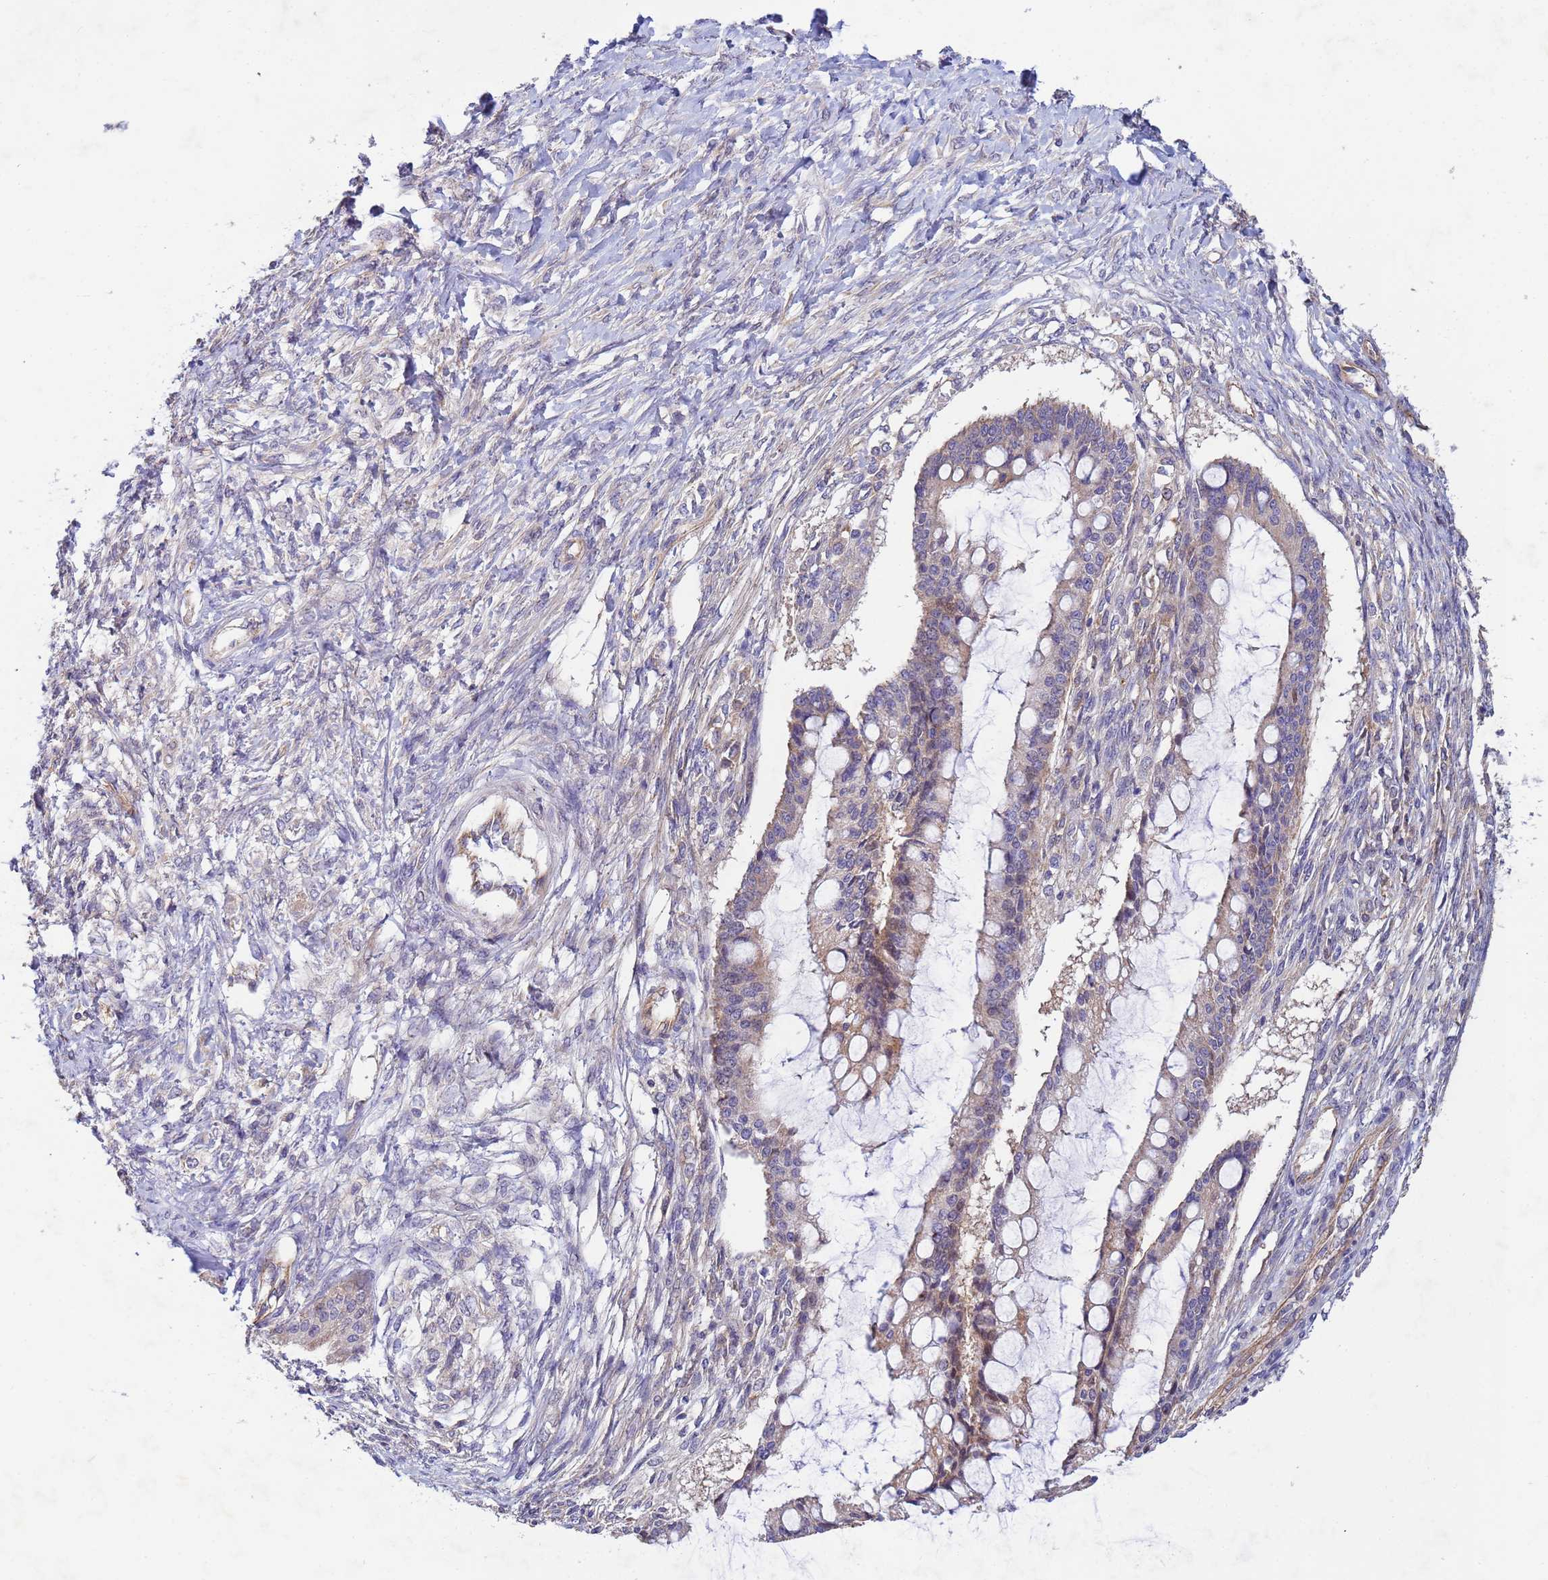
{"staining": {"intensity": "weak", "quantity": "<25%", "location": "cytoplasmic/membranous"}, "tissue": "ovarian cancer", "cell_type": "Tumor cells", "image_type": "cancer", "snomed": [{"axis": "morphology", "description": "Cystadenocarcinoma, mucinous, NOS"}, {"axis": "topography", "description": "Ovary"}], "caption": "A high-resolution micrograph shows IHC staining of ovarian cancer, which displays no significant positivity in tumor cells. (Immunohistochemistry, brightfield microscopy, high magnification).", "gene": "CDC34", "patient": {"sex": "female", "age": 73}}